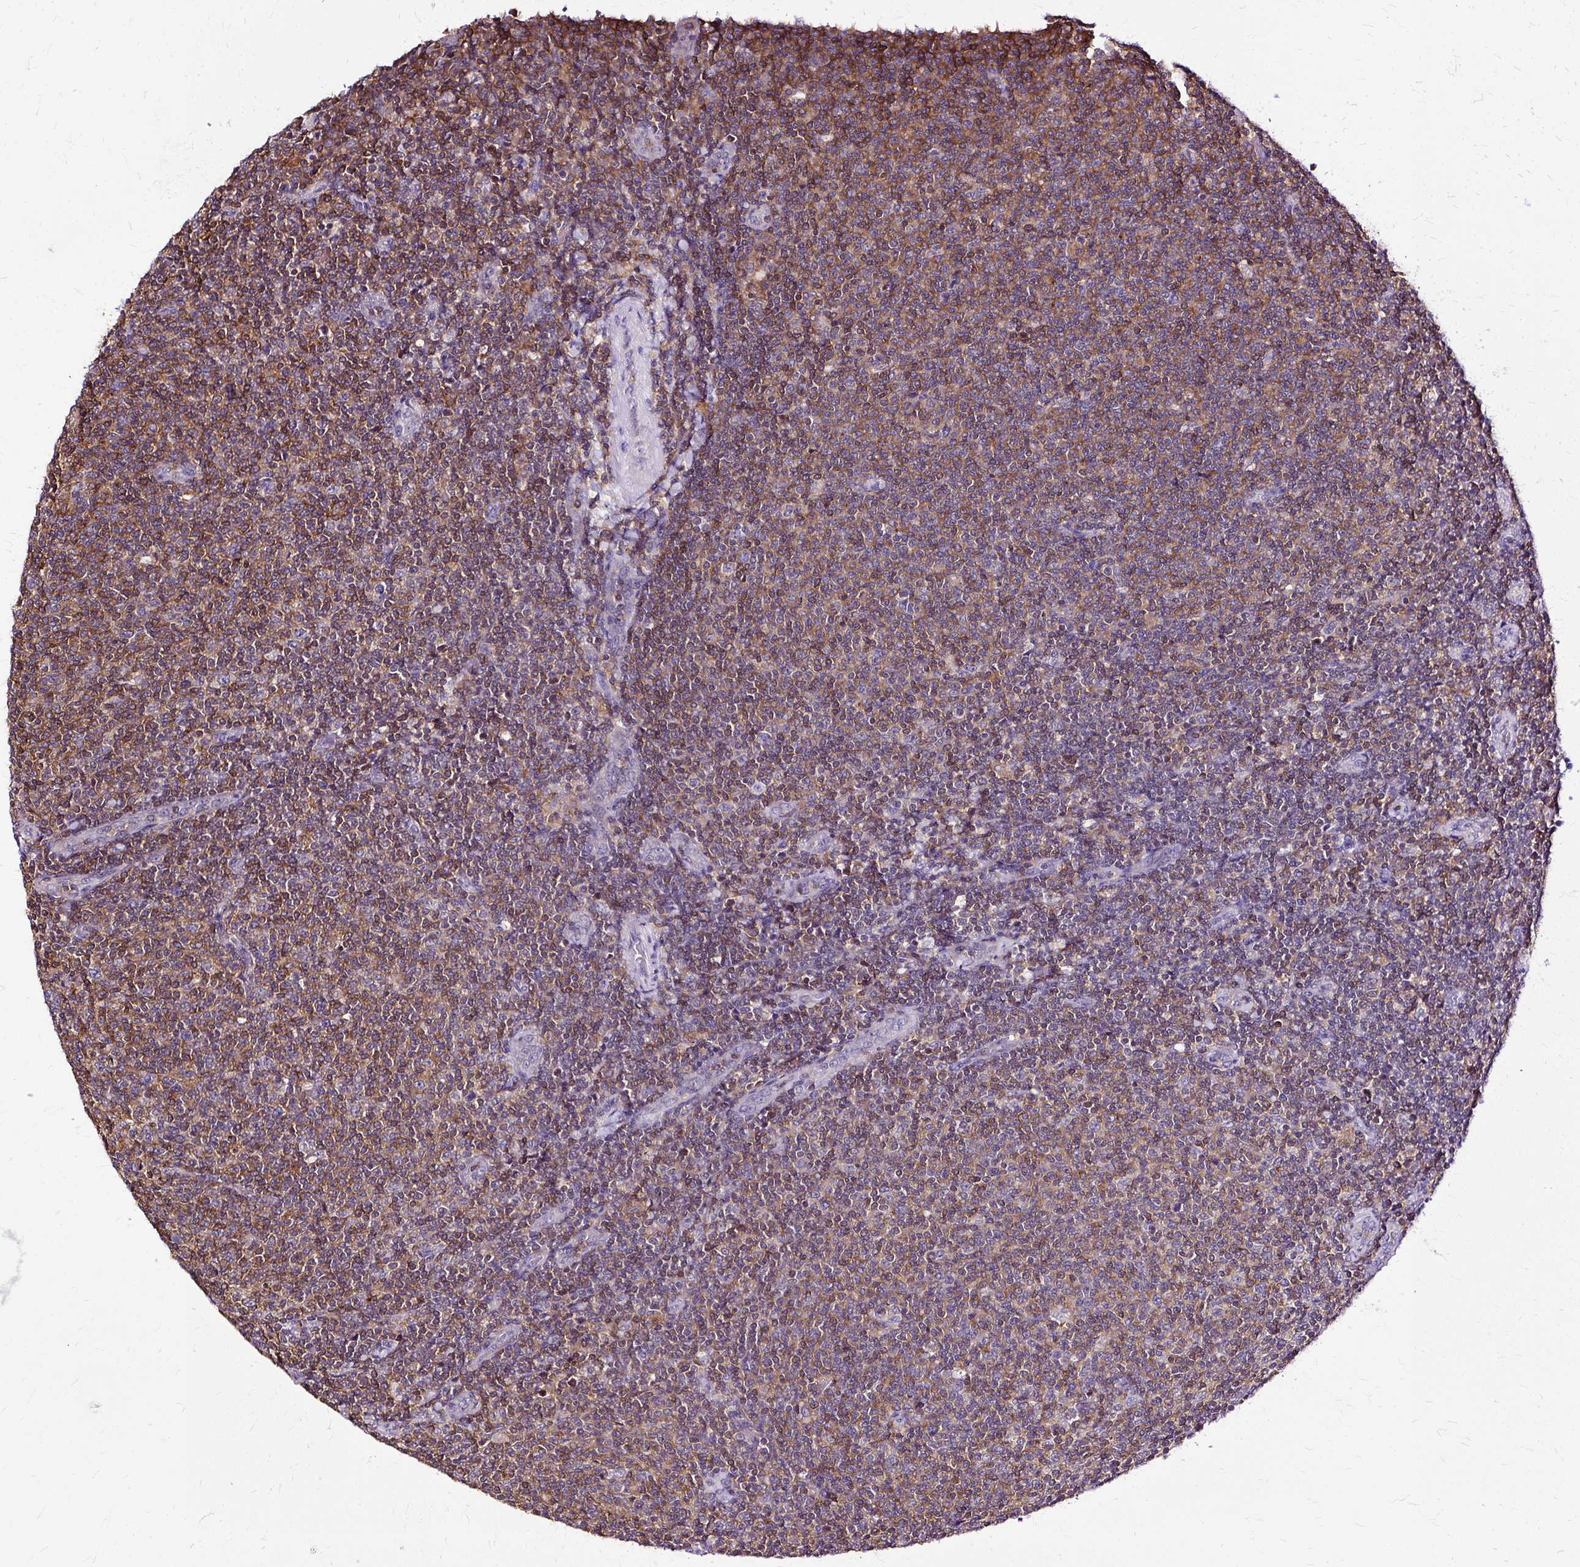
{"staining": {"intensity": "weak", "quantity": ">75%", "location": "cytoplasmic/membranous"}, "tissue": "lymphoma", "cell_type": "Tumor cells", "image_type": "cancer", "snomed": [{"axis": "morphology", "description": "Malignant lymphoma, non-Hodgkin's type, Low grade"}, {"axis": "topography", "description": "Lymph node"}], "caption": "Immunohistochemistry micrograph of neoplastic tissue: lymphoma stained using immunohistochemistry (IHC) exhibits low levels of weak protein expression localized specifically in the cytoplasmic/membranous of tumor cells, appearing as a cytoplasmic/membranous brown color.", "gene": "TWF2", "patient": {"sex": "male", "age": 66}}